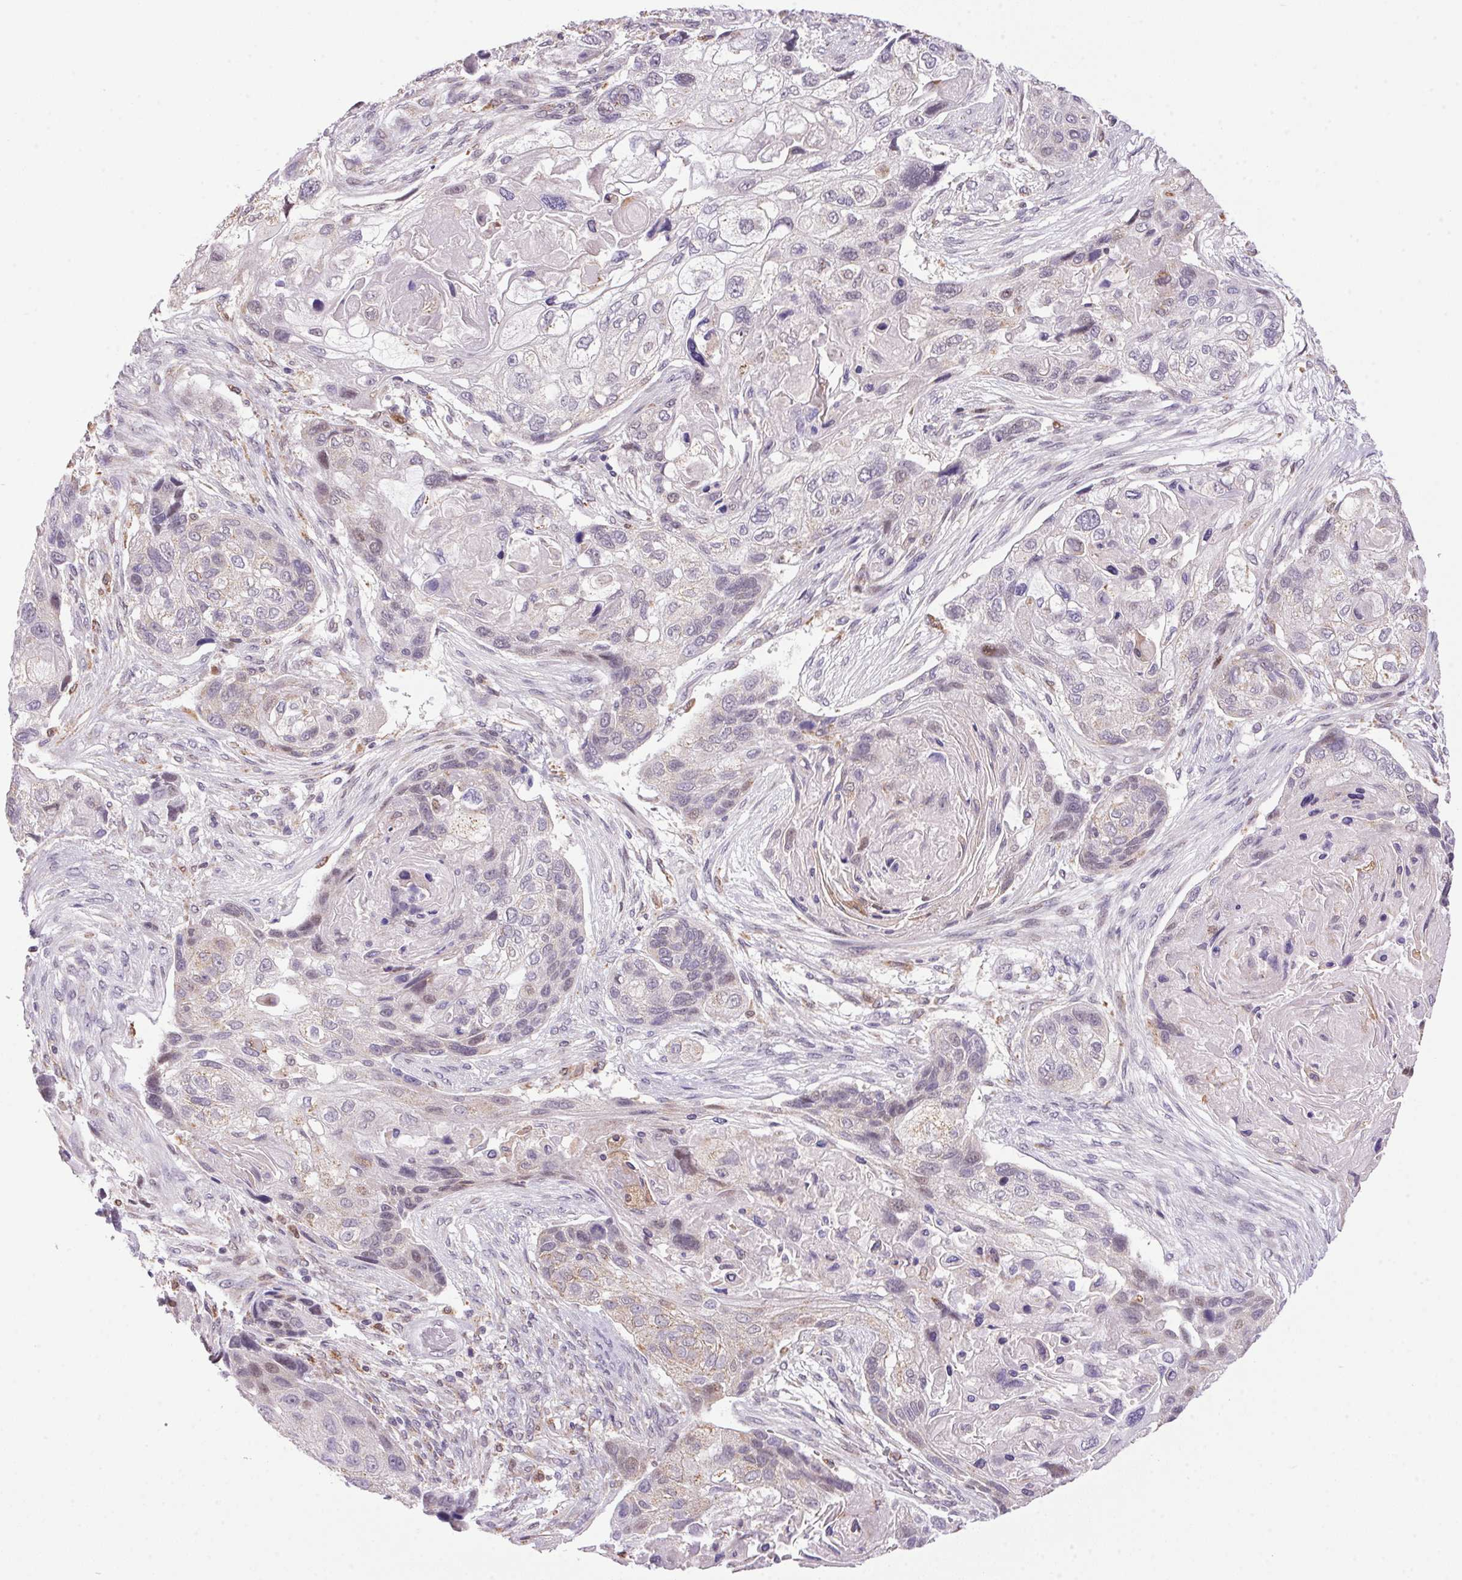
{"staining": {"intensity": "weak", "quantity": "<25%", "location": "cytoplasmic/membranous"}, "tissue": "lung cancer", "cell_type": "Tumor cells", "image_type": "cancer", "snomed": [{"axis": "morphology", "description": "Squamous cell carcinoma, NOS"}, {"axis": "topography", "description": "Lung"}], "caption": "Tumor cells are negative for protein expression in human lung cancer (squamous cell carcinoma). The staining was performed using DAB (3,3'-diaminobenzidine) to visualize the protein expression in brown, while the nuclei were stained in blue with hematoxylin (Magnification: 20x).", "gene": "AKR1E2", "patient": {"sex": "male", "age": 69}}